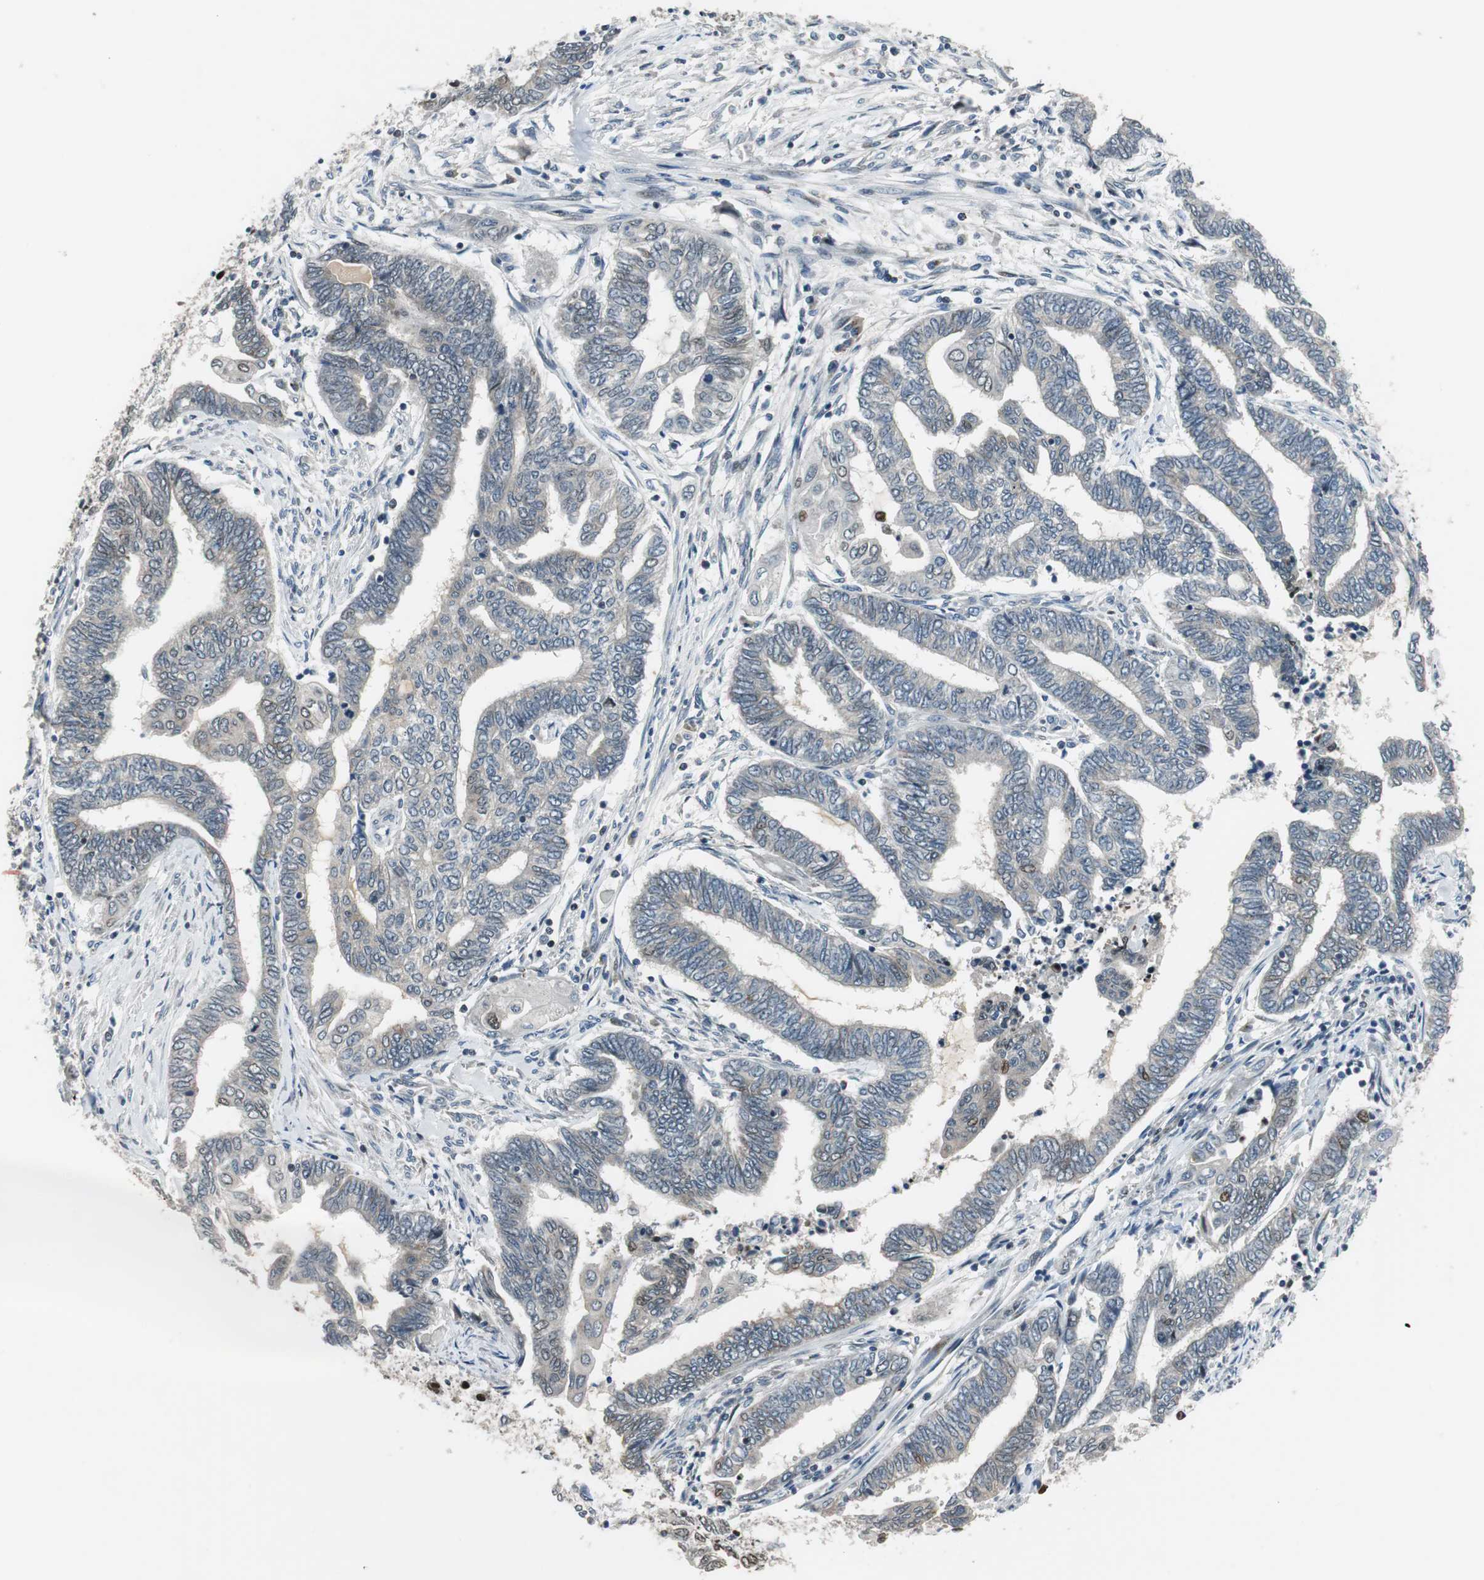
{"staining": {"intensity": "moderate", "quantity": "<25%", "location": "nuclear"}, "tissue": "endometrial cancer", "cell_type": "Tumor cells", "image_type": "cancer", "snomed": [{"axis": "morphology", "description": "Adenocarcinoma, NOS"}, {"axis": "topography", "description": "Uterus"}, {"axis": "topography", "description": "Endometrium"}], "caption": "Tumor cells exhibit low levels of moderate nuclear expression in approximately <25% of cells in endometrial cancer.", "gene": "AJUBA", "patient": {"sex": "female", "age": 70}}